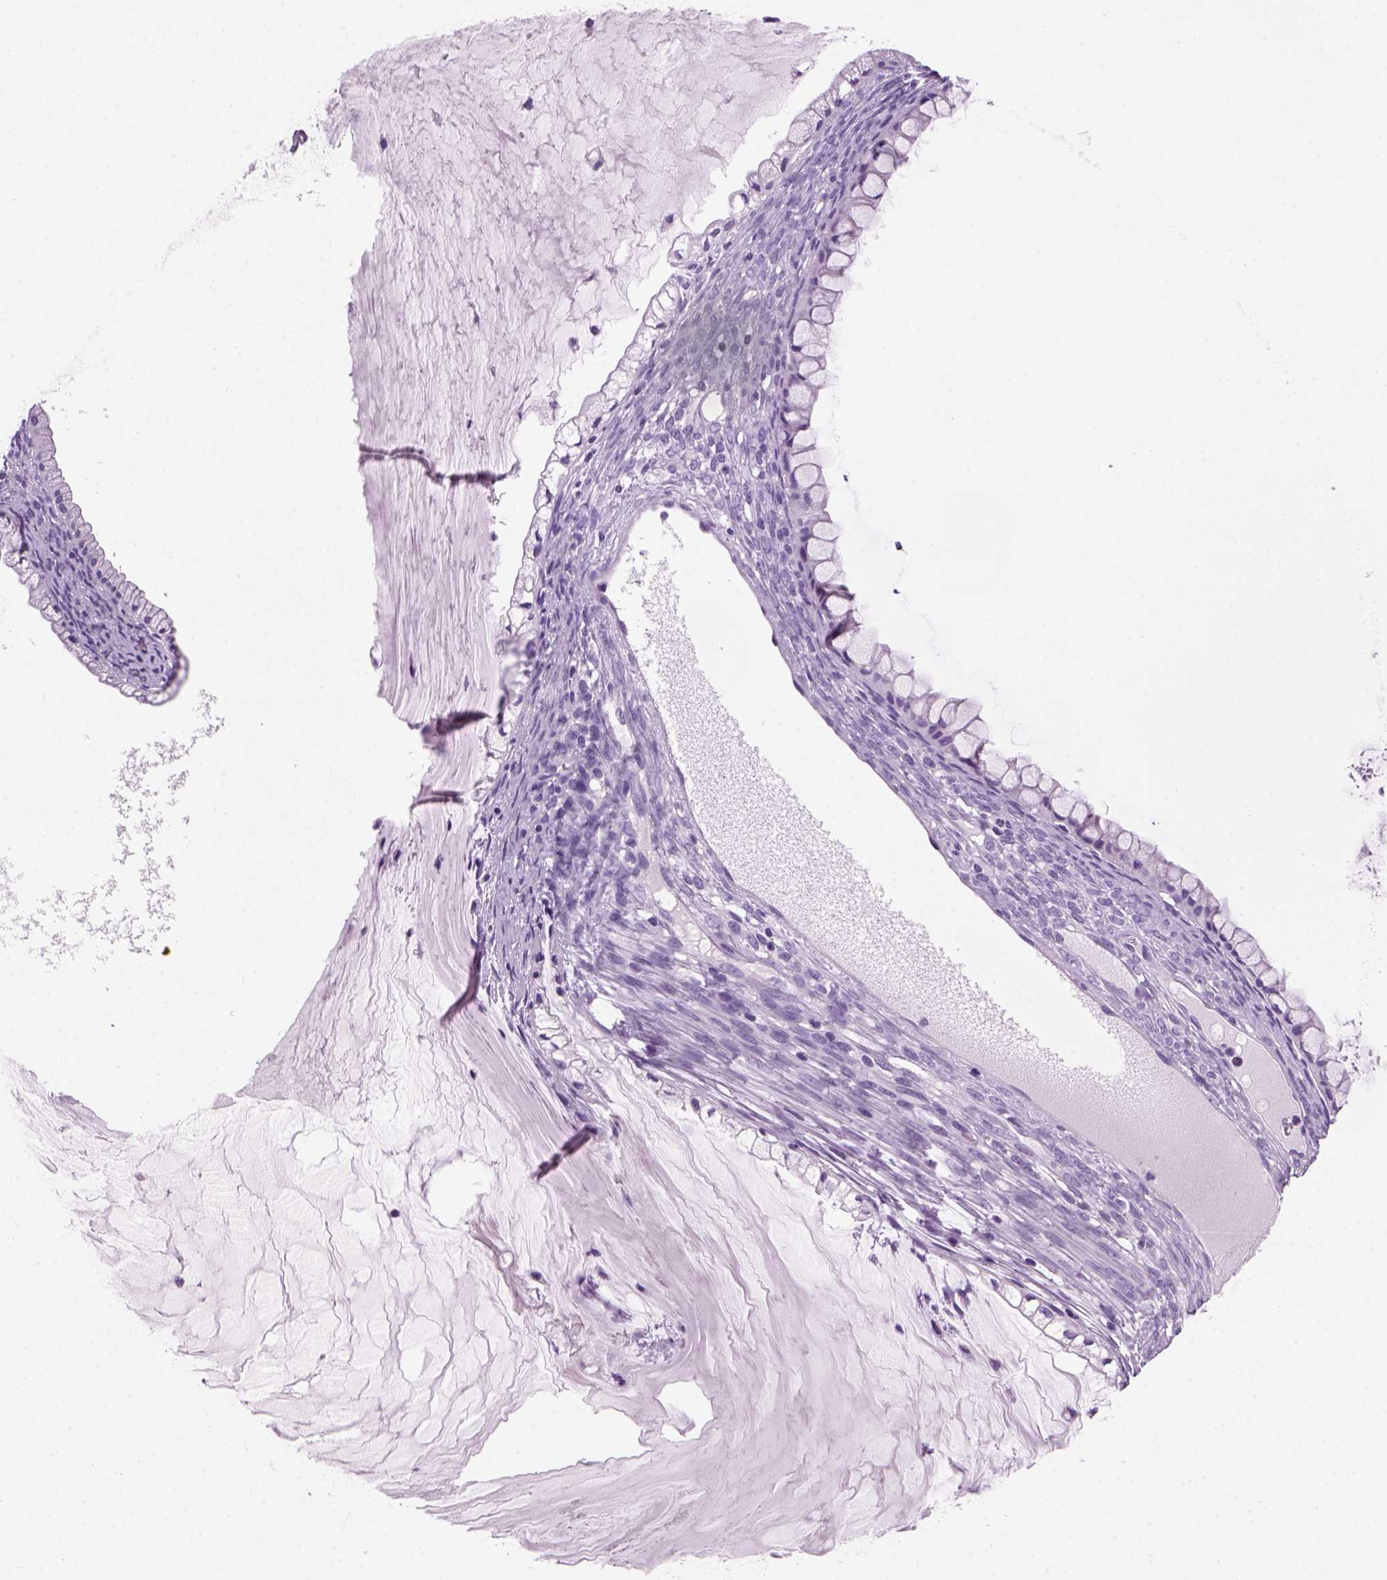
{"staining": {"intensity": "negative", "quantity": "none", "location": "none"}, "tissue": "ovarian cancer", "cell_type": "Tumor cells", "image_type": "cancer", "snomed": [{"axis": "morphology", "description": "Cystadenocarcinoma, mucinous, NOS"}, {"axis": "topography", "description": "Ovary"}], "caption": "This is a micrograph of IHC staining of ovarian mucinous cystadenocarcinoma, which shows no staining in tumor cells.", "gene": "MZB1", "patient": {"sex": "female", "age": 57}}